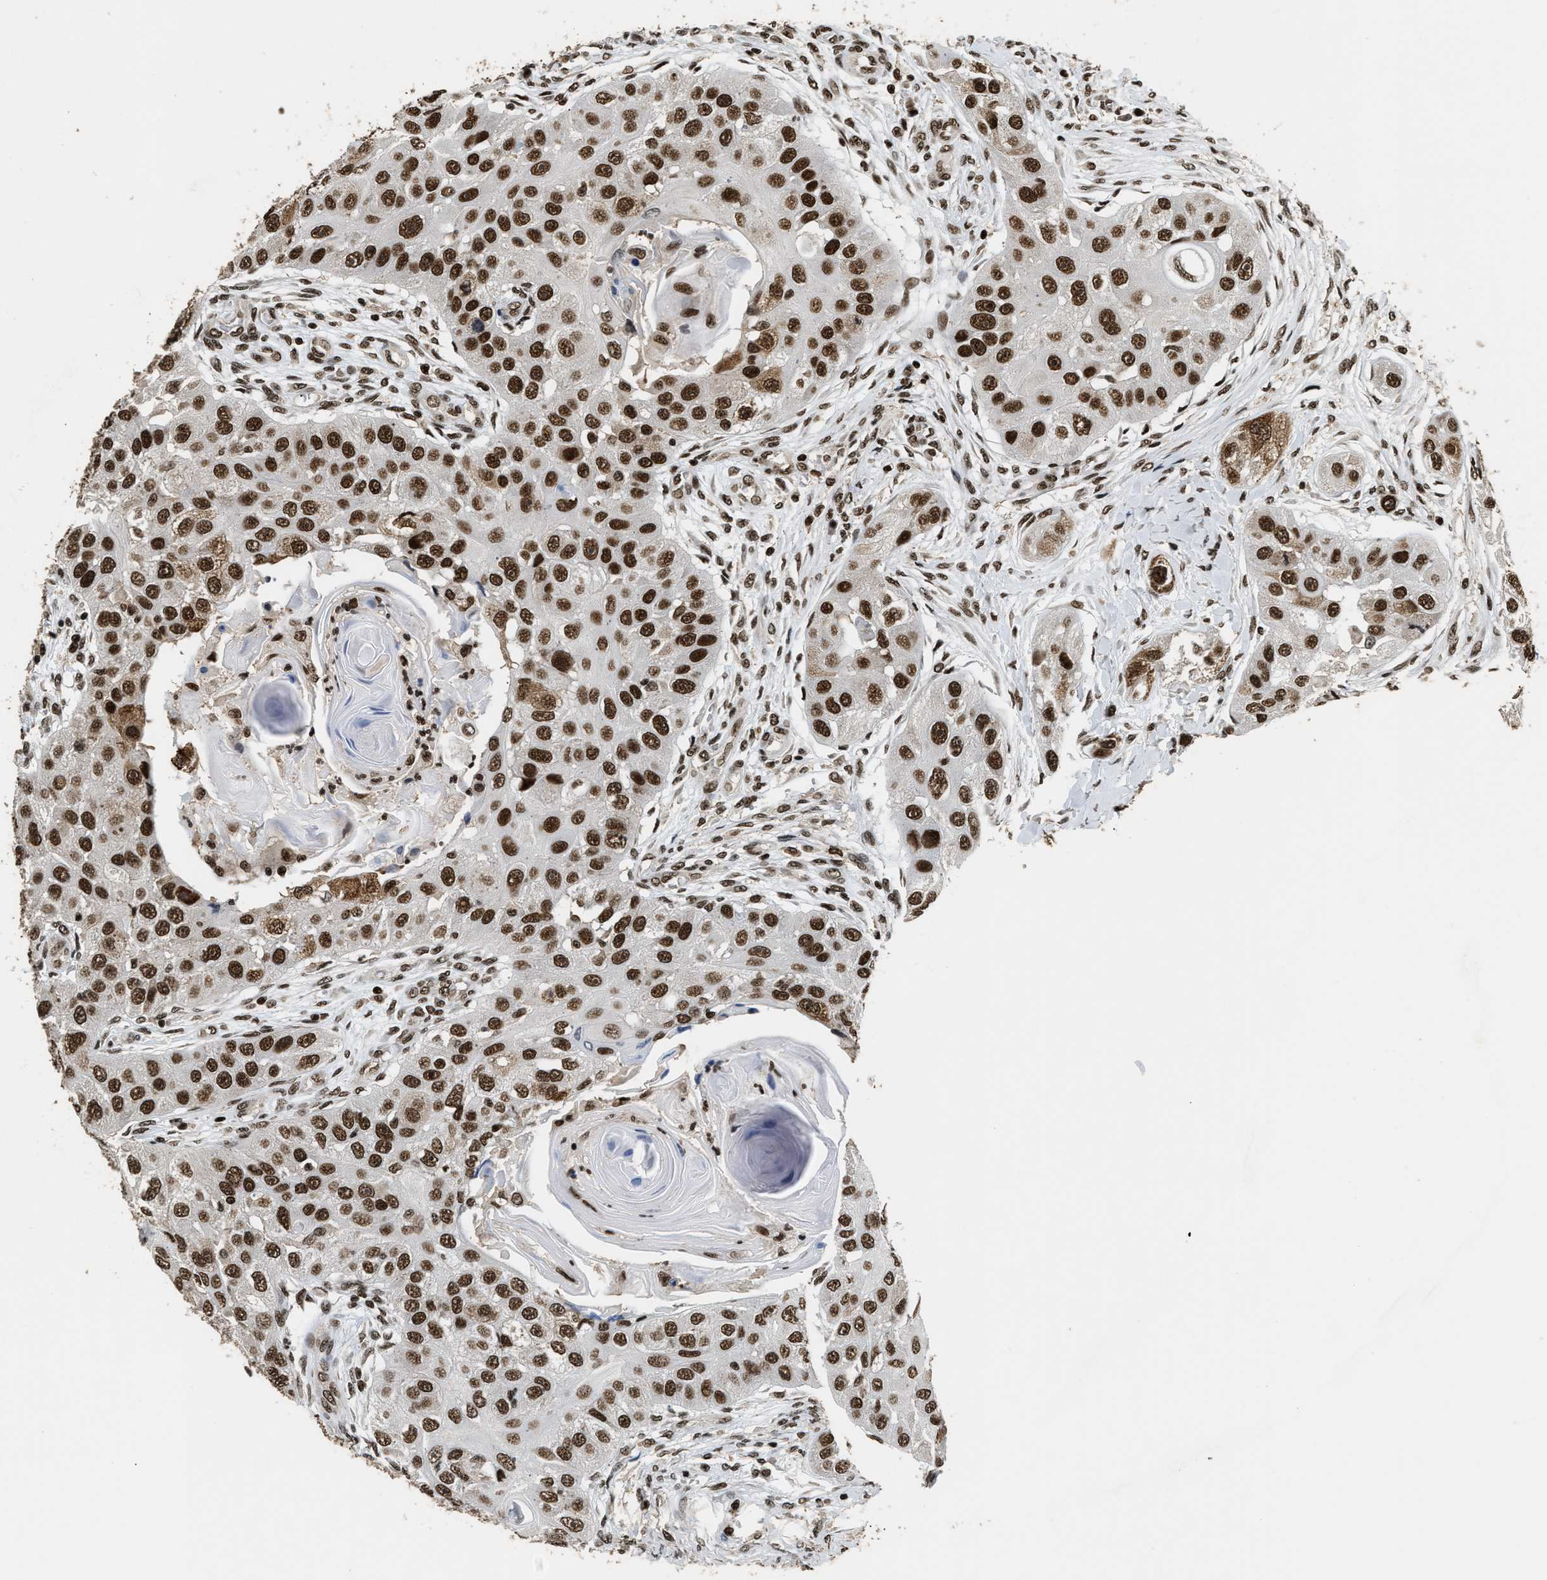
{"staining": {"intensity": "strong", "quantity": ">75%", "location": "nuclear"}, "tissue": "head and neck cancer", "cell_type": "Tumor cells", "image_type": "cancer", "snomed": [{"axis": "morphology", "description": "Normal tissue, NOS"}, {"axis": "morphology", "description": "Squamous cell carcinoma, NOS"}, {"axis": "topography", "description": "Skeletal muscle"}, {"axis": "topography", "description": "Head-Neck"}], "caption": "Human squamous cell carcinoma (head and neck) stained for a protein (brown) shows strong nuclear positive staining in about >75% of tumor cells.", "gene": "RAD21", "patient": {"sex": "male", "age": 51}}